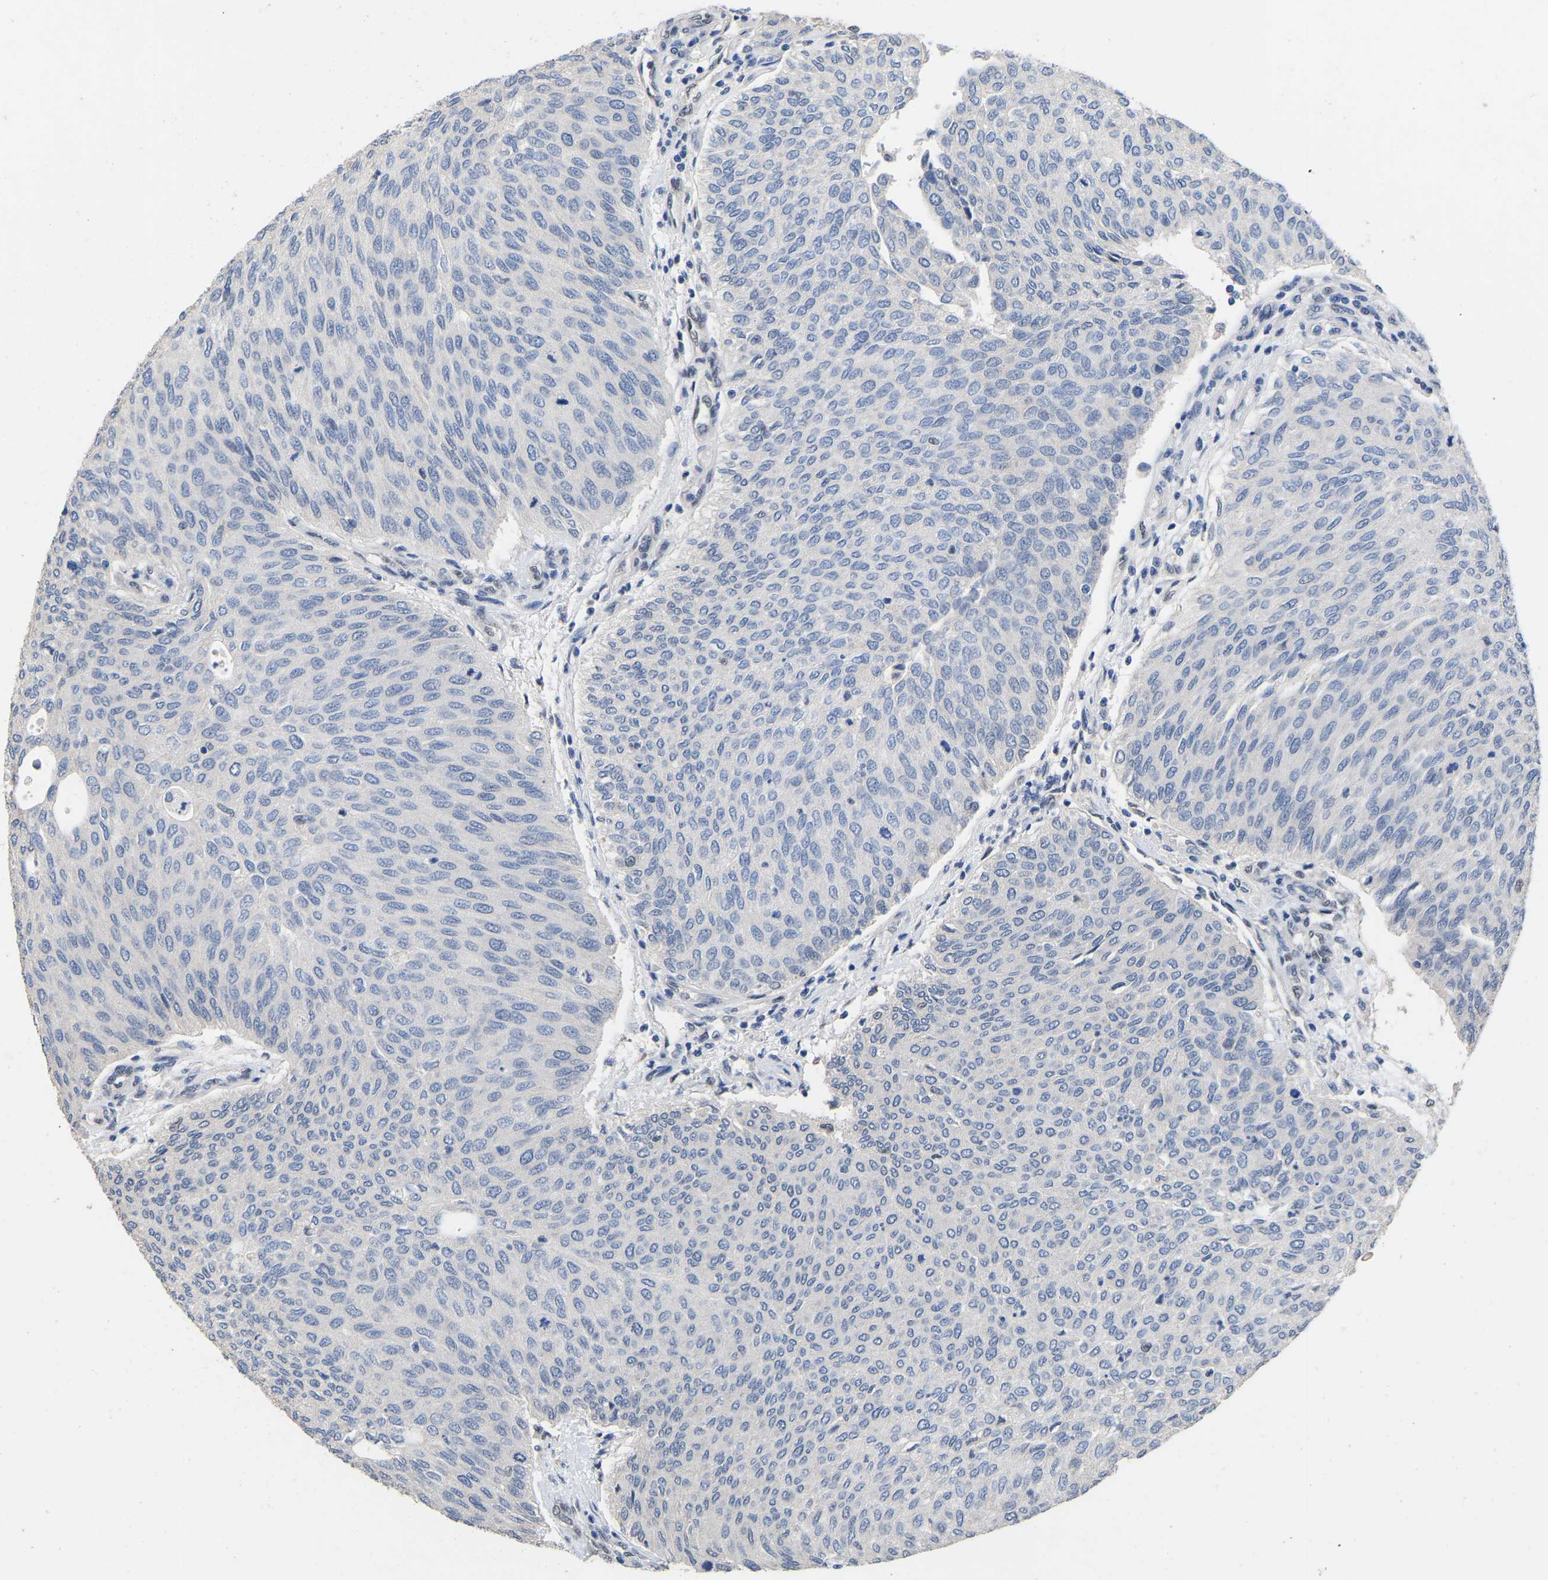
{"staining": {"intensity": "negative", "quantity": "none", "location": "none"}, "tissue": "urothelial cancer", "cell_type": "Tumor cells", "image_type": "cancer", "snomed": [{"axis": "morphology", "description": "Urothelial carcinoma, Low grade"}, {"axis": "topography", "description": "Urinary bladder"}], "caption": "This is an immunohistochemistry (IHC) image of urothelial cancer. There is no staining in tumor cells.", "gene": "QKI", "patient": {"sex": "female", "age": 79}}